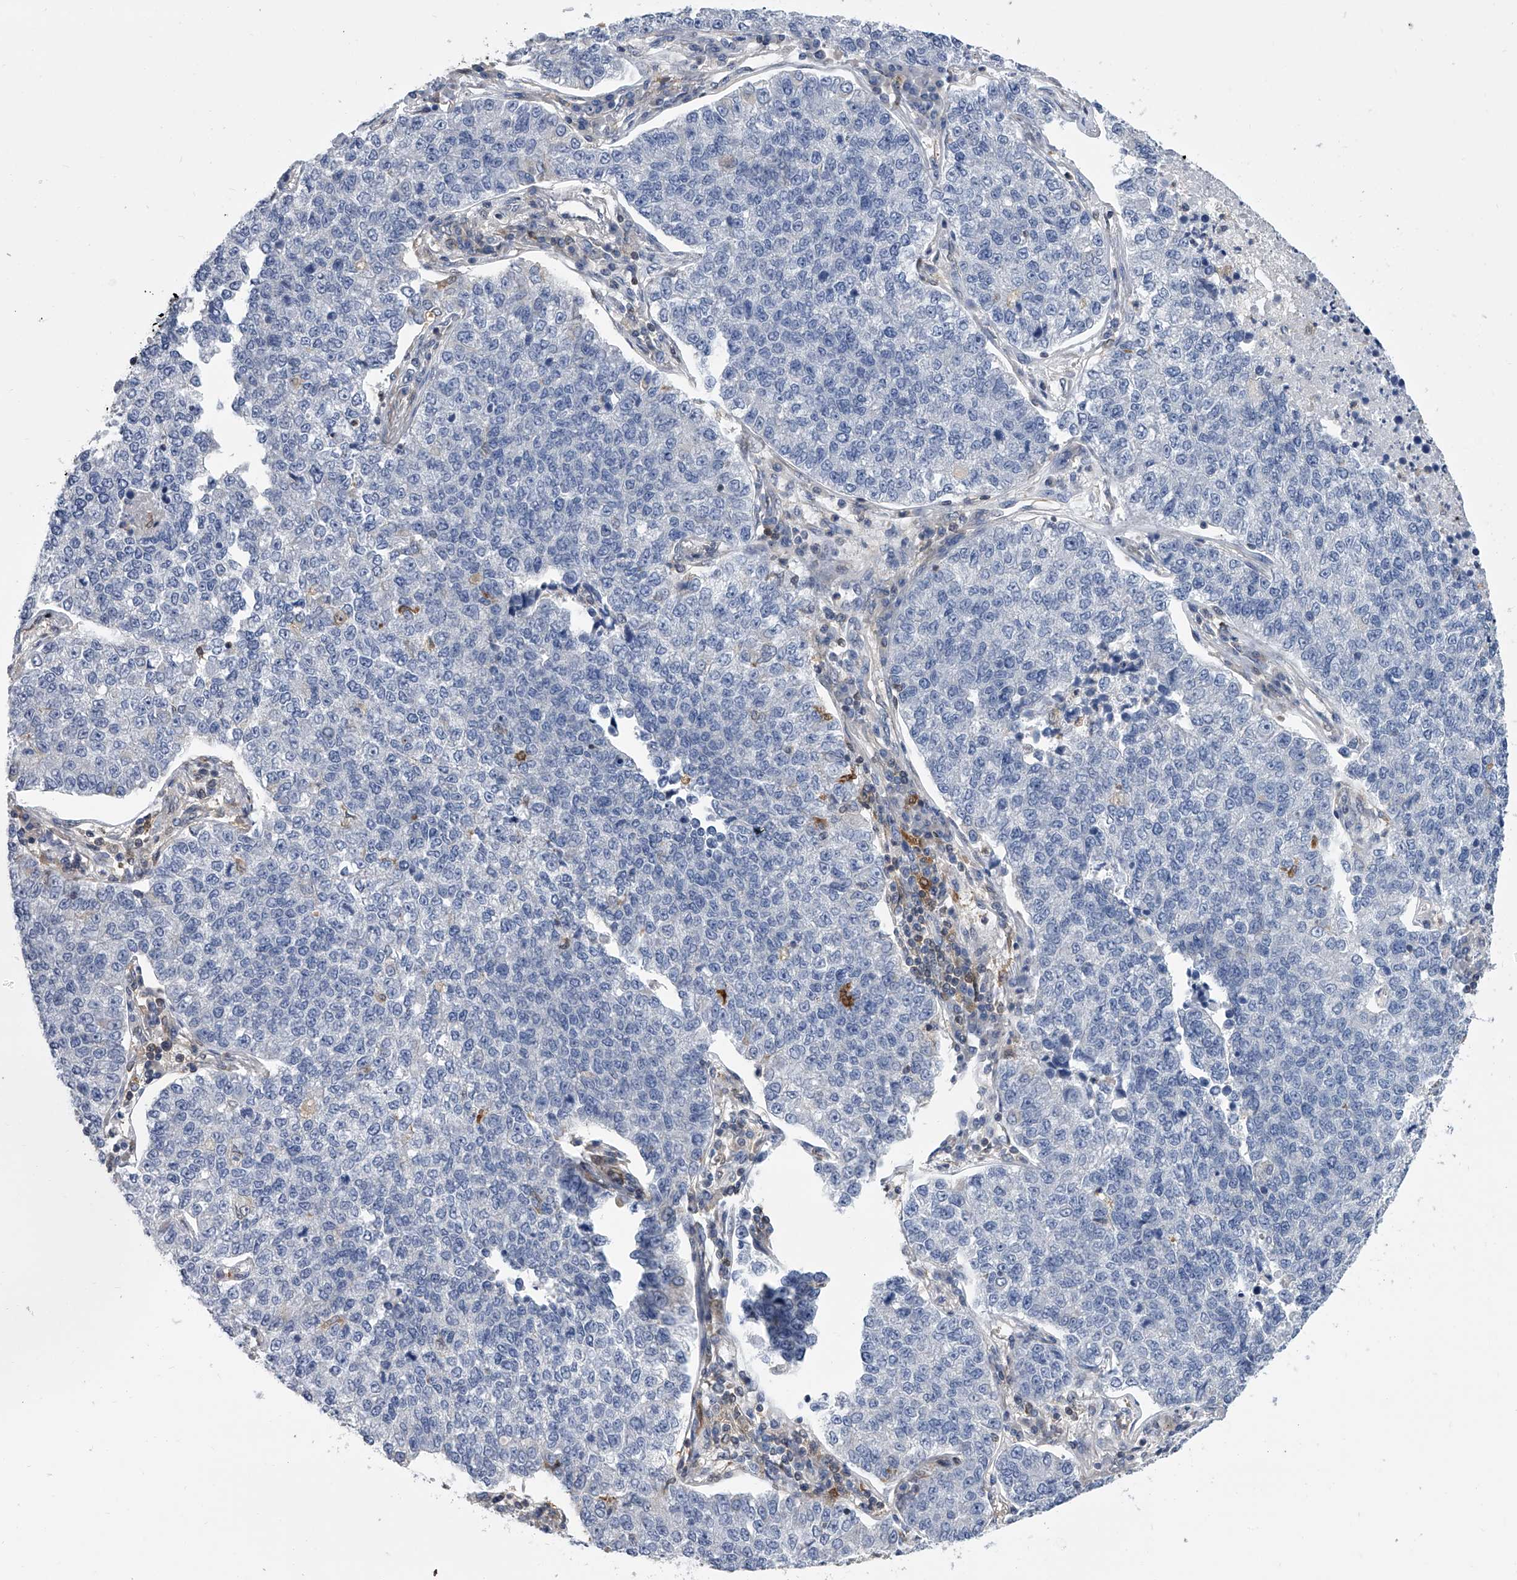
{"staining": {"intensity": "negative", "quantity": "none", "location": "none"}, "tissue": "lung cancer", "cell_type": "Tumor cells", "image_type": "cancer", "snomed": [{"axis": "morphology", "description": "Adenocarcinoma, NOS"}, {"axis": "topography", "description": "Lung"}], "caption": "DAB immunohistochemical staining of adenocarcinoma (lung) shows no significant expression in tumor cells.", "gene": "SERPINB9", "patient": {"sex": "male", "age": 49}}